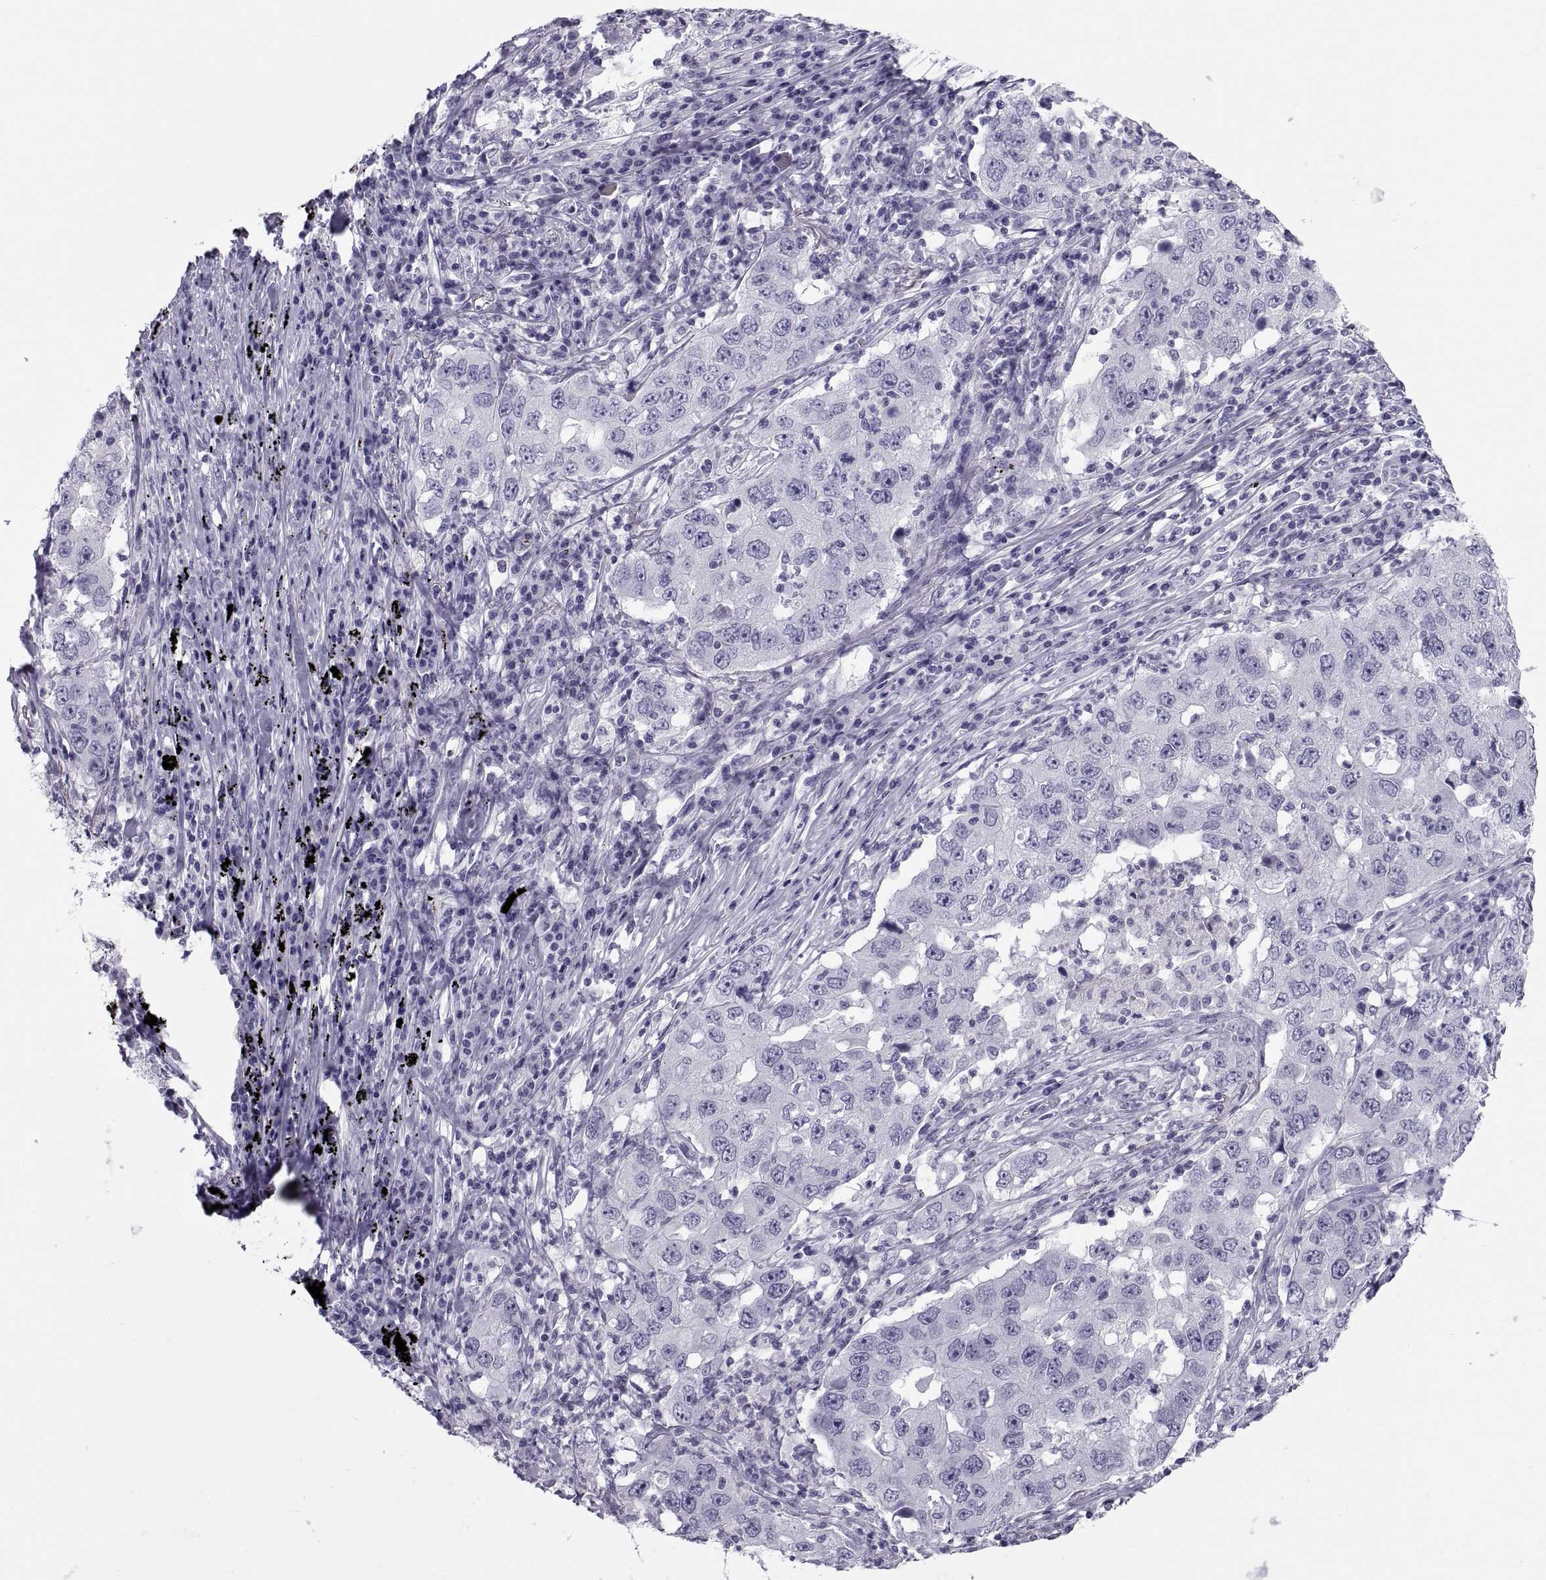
{"staining": {"intensity": "negative", "quantity": "none", "location": "none"}, "tissue": "lung cancer", "cell_type": "Tumor cells", "image_type": "cancer", "snomed": [{"axis": "morphology", "description": "Adenocarcinoma, NOS"}, {"axis": "topography", "description": "Lung"}], "caption": "This is a histopathology image of immunohistochemistry staining of lung adenocarcinoma, which shows no staining in tumor cells.", "gene": "DEFB129", "patient": {"sex": "male", "age": 73}}